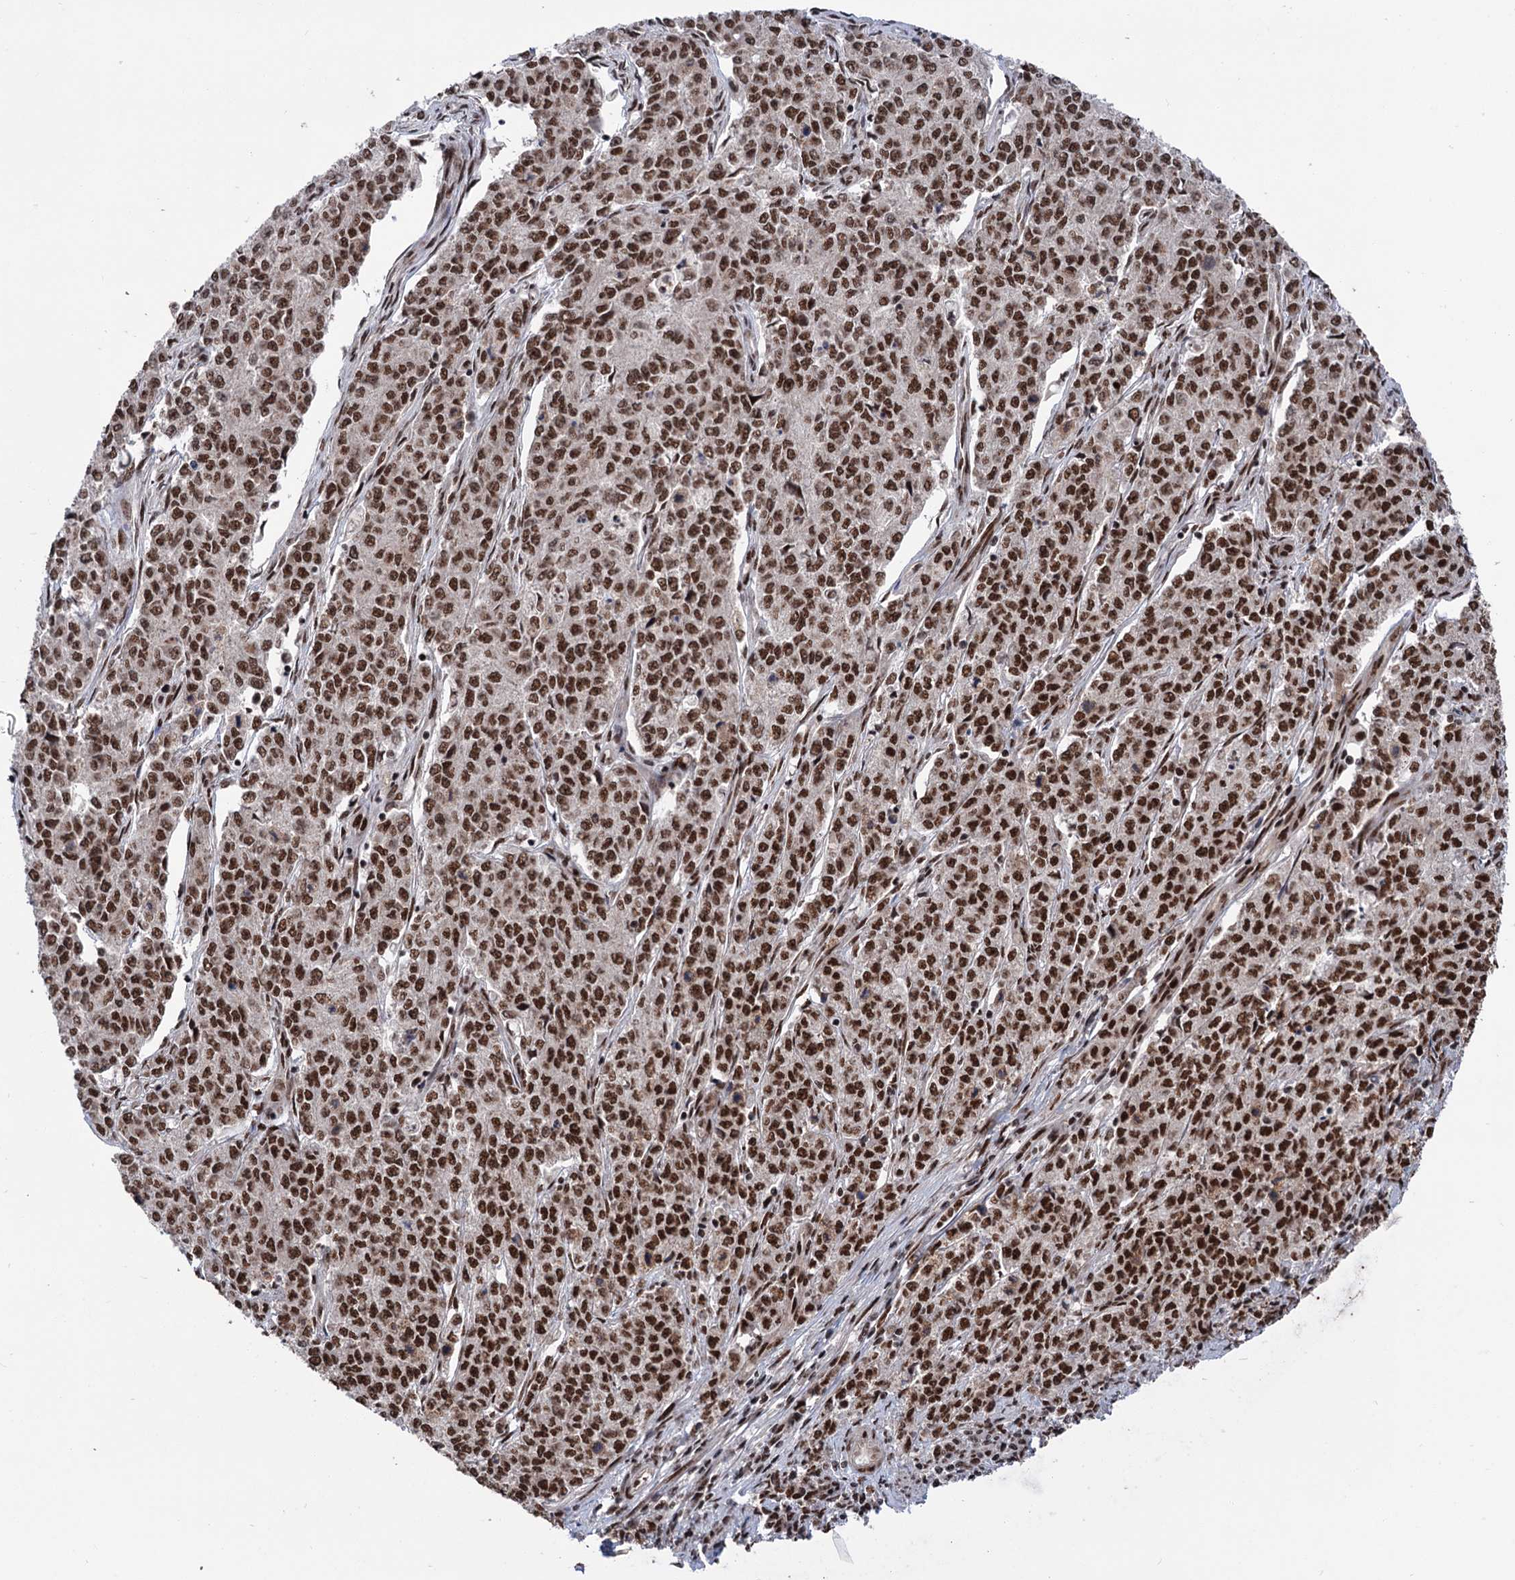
{"staining": {"intensity": "strong", "quantity": ">75%", "location": "nuclear"}, "tissue": "endometrial cancer", "cell_type": "Tumor cells", "image_type": "cancer", "snomed": [{"axis": "morphology", "description": "Adenocarcinoma, NOS"}, {"axis": "topography", "description": "Endometrium"}], "caption": "This photomicrograph exhibits immunohistochemistry staining of human endometrial cancer (adenocarcinoma), with high strong nuclear positivity in approximately >75% of tumor cells.", "gene": "MAML1", "patient": {"sex": "female", "age": 50}}